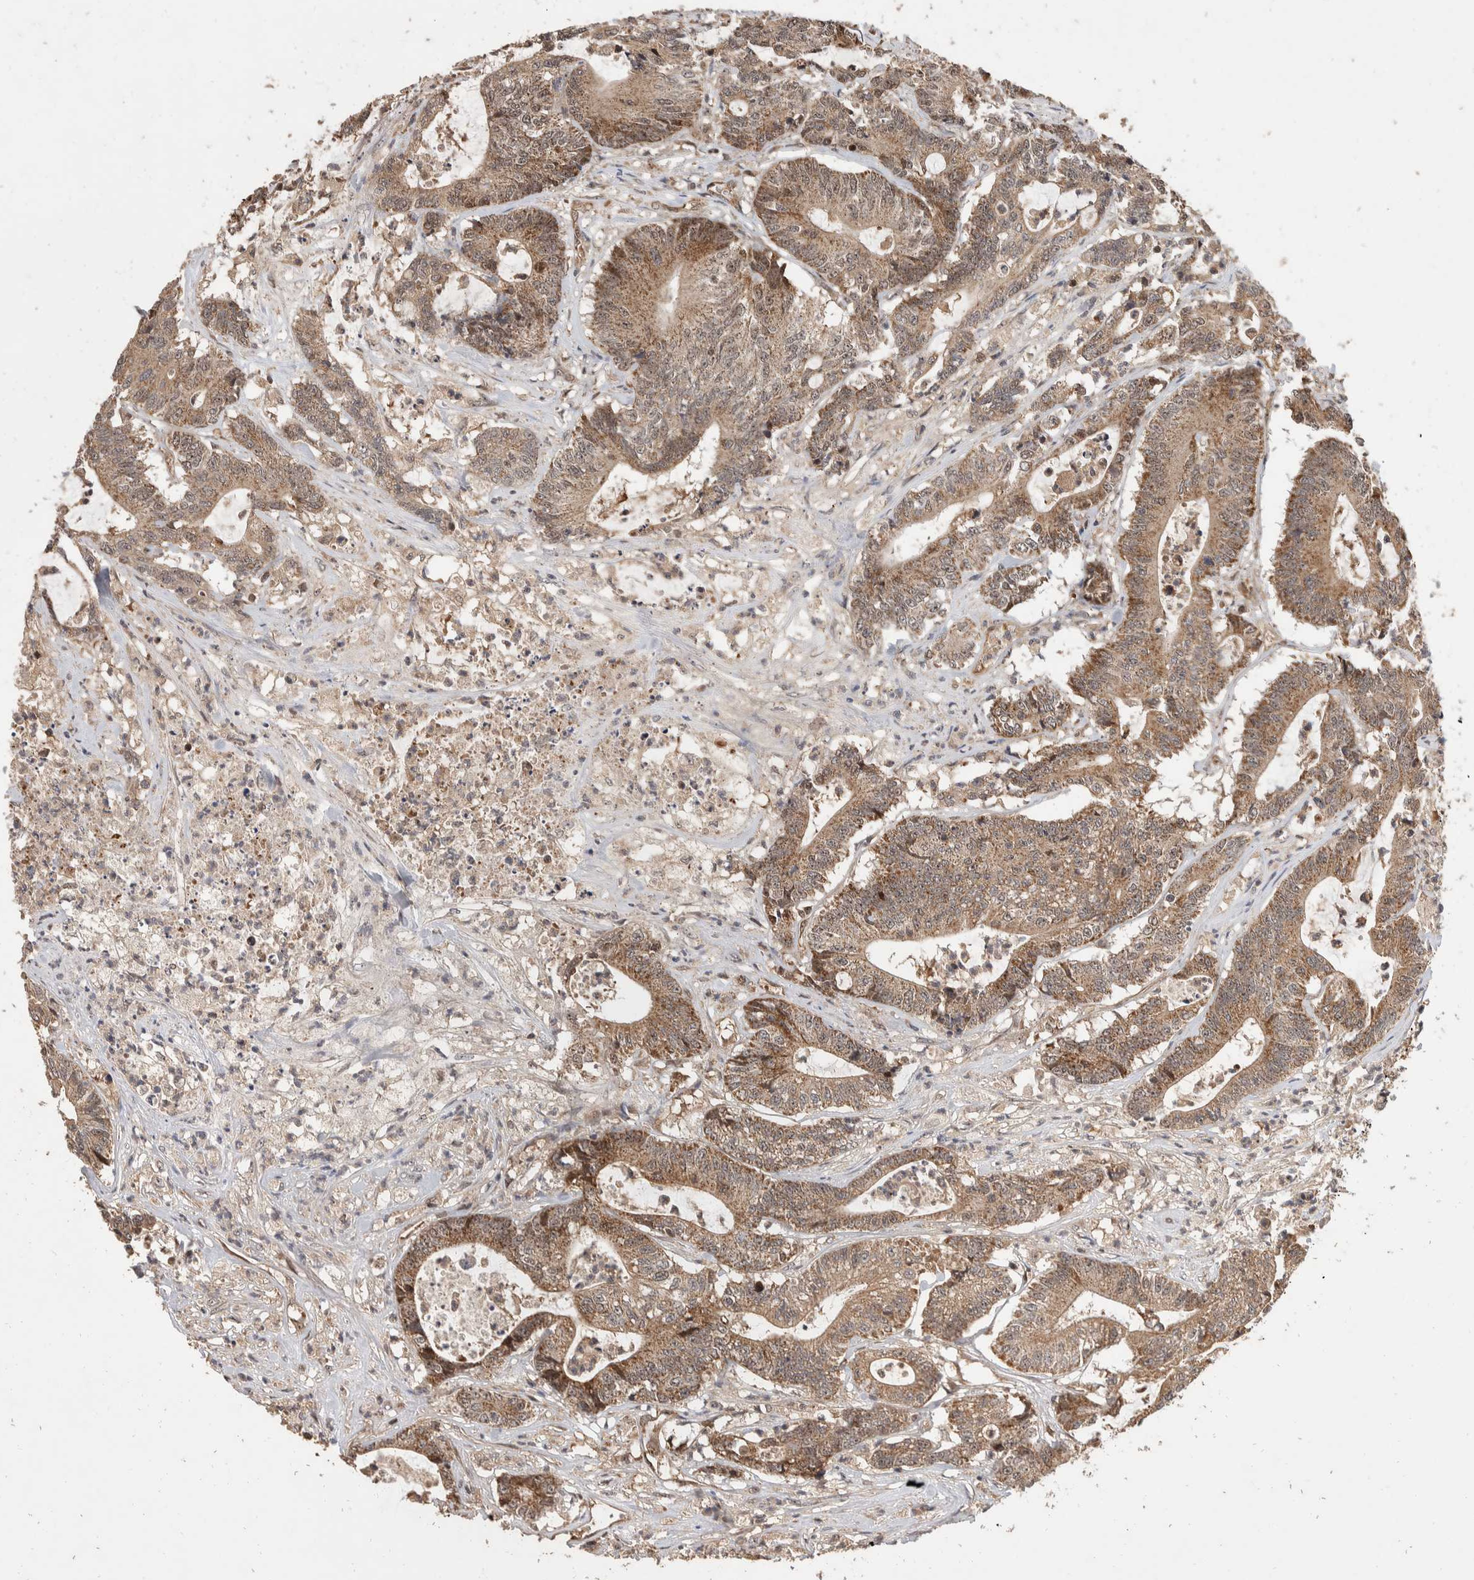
{"staining": {"intensity": "moderate", "quantity": ">75%", "location": "cytoplasmic/membranous"}, "tissue": "colorectal cancer", "cell_type": "Tumor cells", "image_type": "cancer", "snomed": [{"axis": "morphology", "description": "Adenocarcinoma, NOS"}, {"axis": "topography", "description": "Colon"}], "caption": "A brown stain highlights moderate cytoplasmic/membranous expression of a protein in human adenocarcinoma (colorectal) tumor cells.", "gene": "ABHD11", "patient": {"sex": "female", "age": 84}}